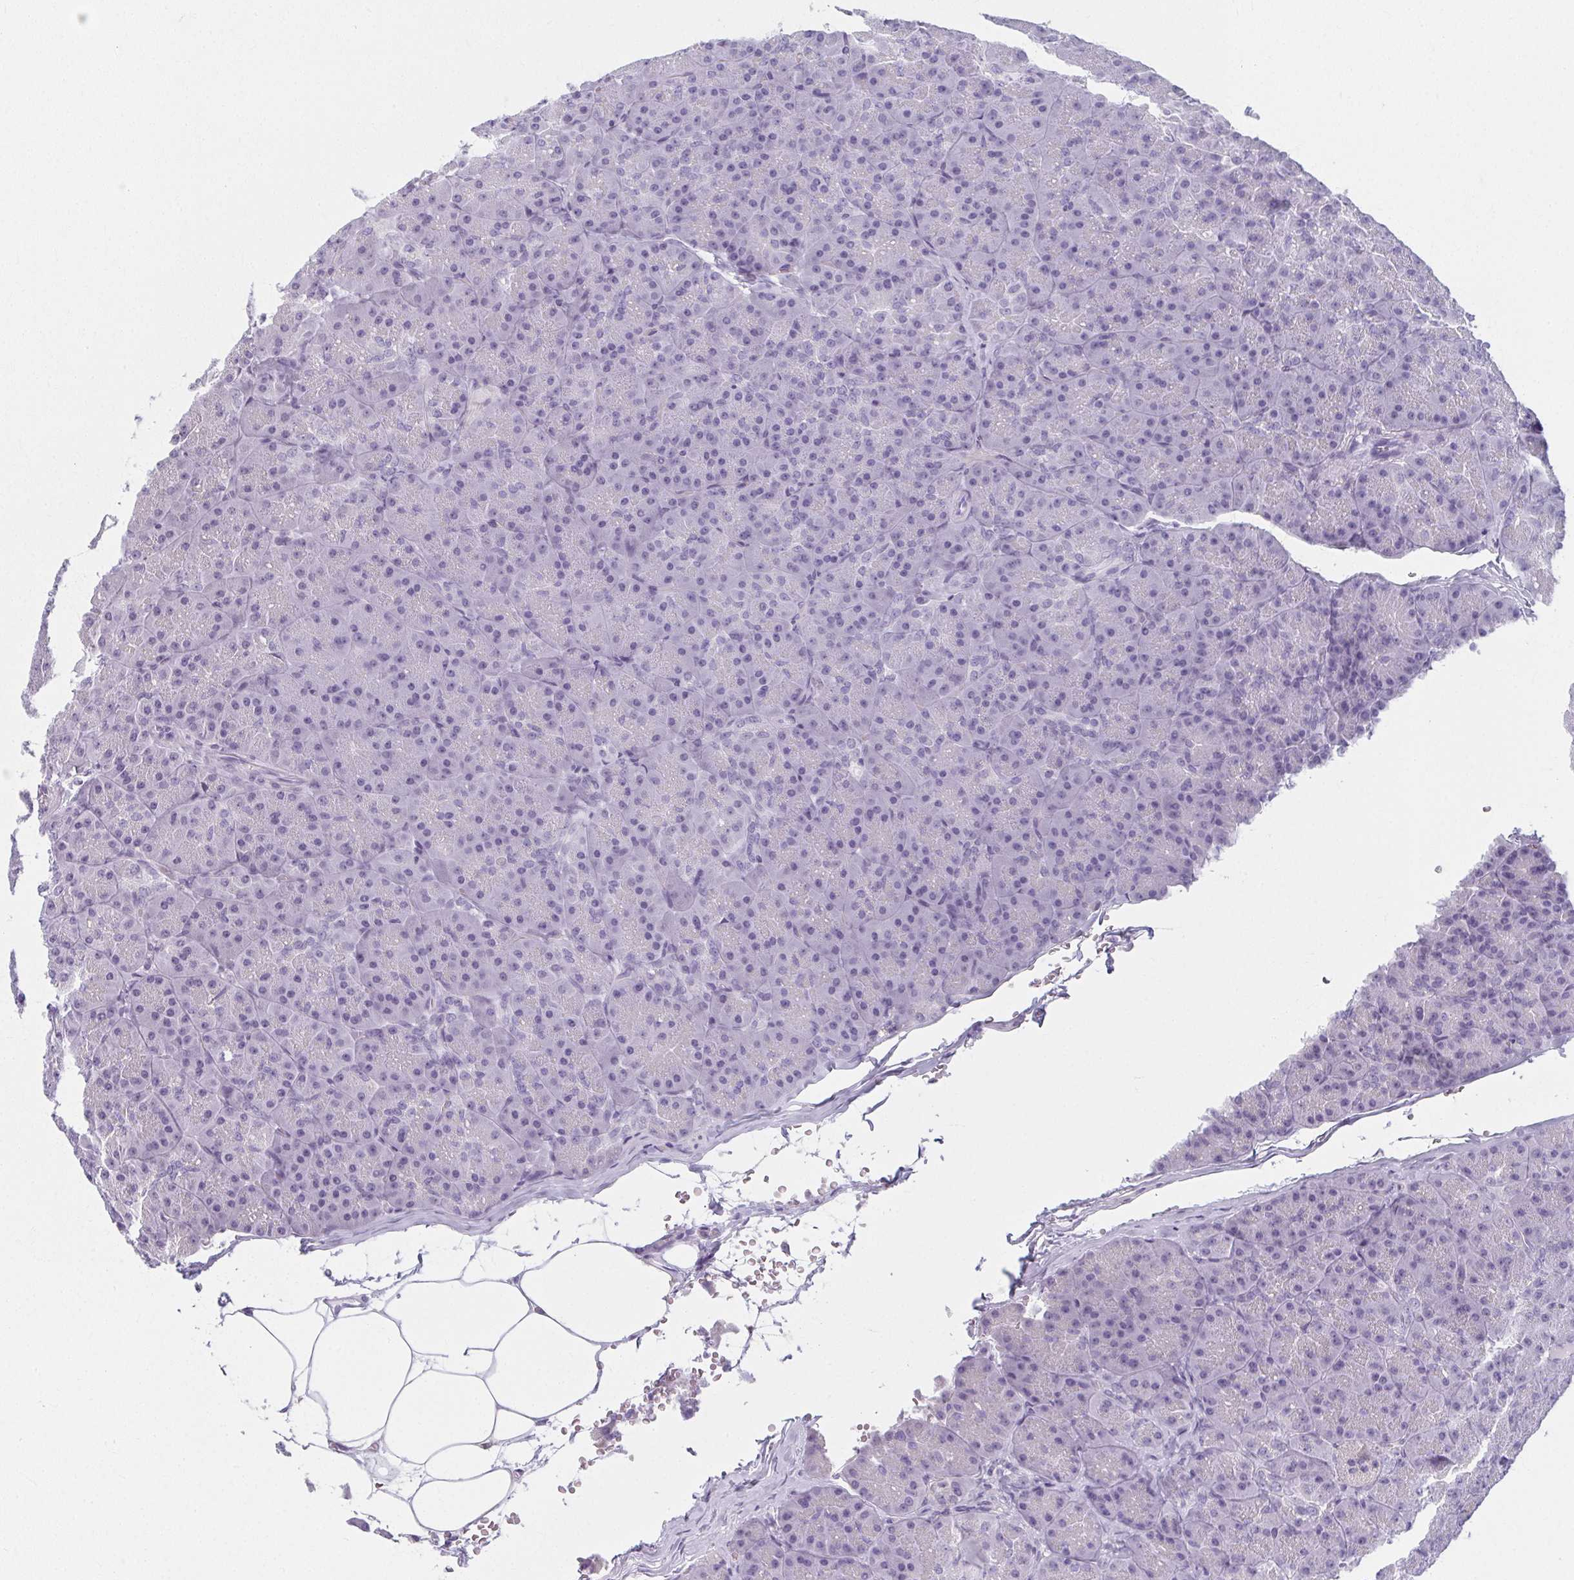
{"staining": {"intensity": "negative", "quantity": "none", "location": "none"}, "tissue": "pancreas", "cell_type": "Exocrine glandular cells", "image_type": "normal", "snomed": [{"axis": "morphology", "description": "Normal tissue, NOS"}, {"axis": "topography", "description": "Pancreas"}], "caption": "A high-resolution histopathology image shows immunohistochemistry (IHC) staining of benign pancreas, which shows no significant staining in exocrine glandular cells. The staining is performed using DAB (3,3'-diaminobenzidine) brown chromogen with nuclei counter-stained in using hematoxylin.", "gene": "MOBP", "patient": {"sex": "male", "age": 57}}